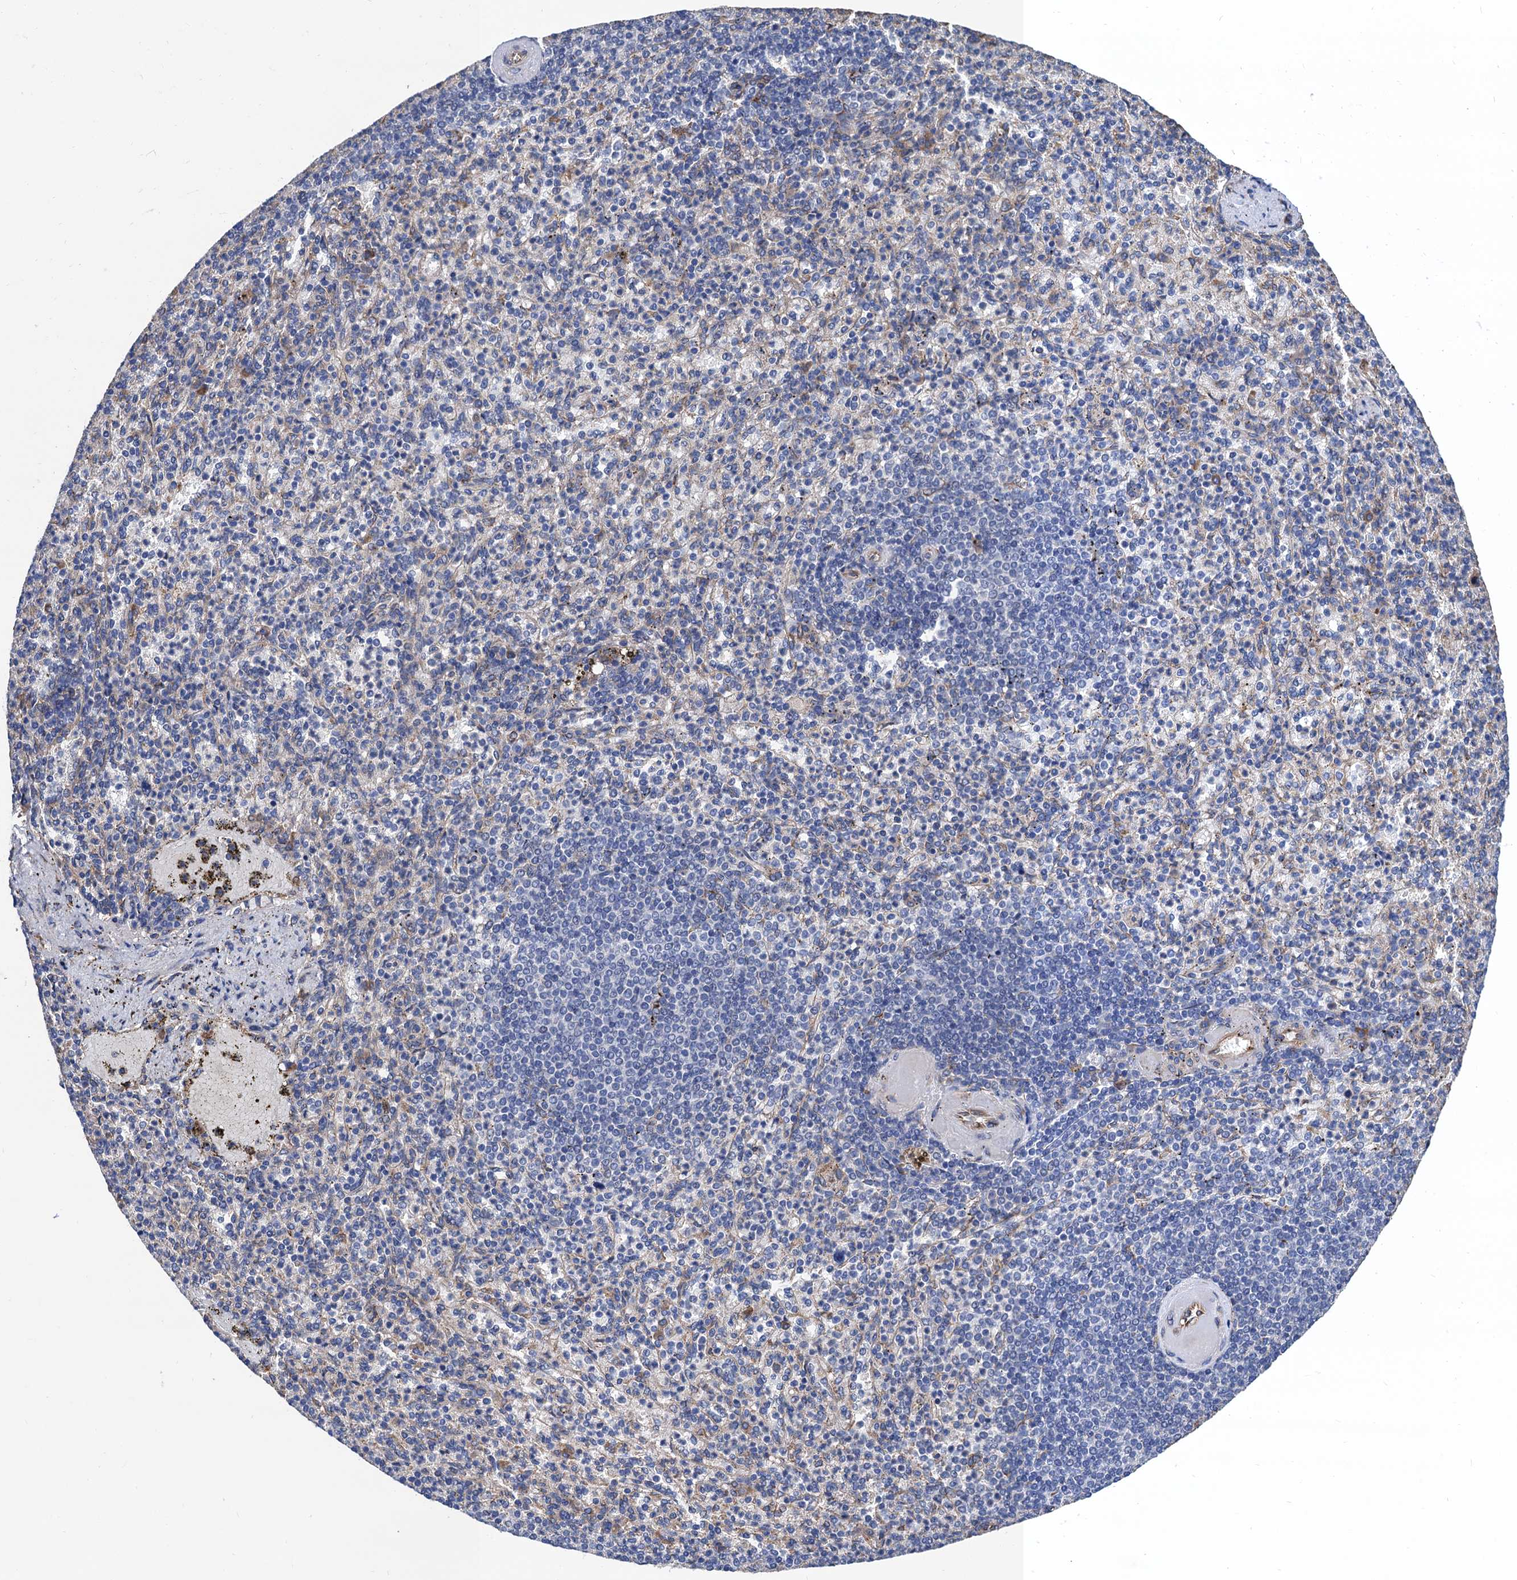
{"staining": {"intensity": "negative", "quantity": "none", "location": "none"}, "tissue": "spleen", "cell_type": "Cells in red pulp", "image_type": "normal", "snomed": [{"axis": "morphology", "description": "Normal tissue, NOS"}, {"axis": "topography", "description": "Spleen"}], "caption": "This is a micrograph of IHC staining of unremarkable spleen, which shows no expression in cells in red pulp. Nuclei are stained in blue.", "gene": "CNNM1", "patient": {"sex": "female", "age": 74}}